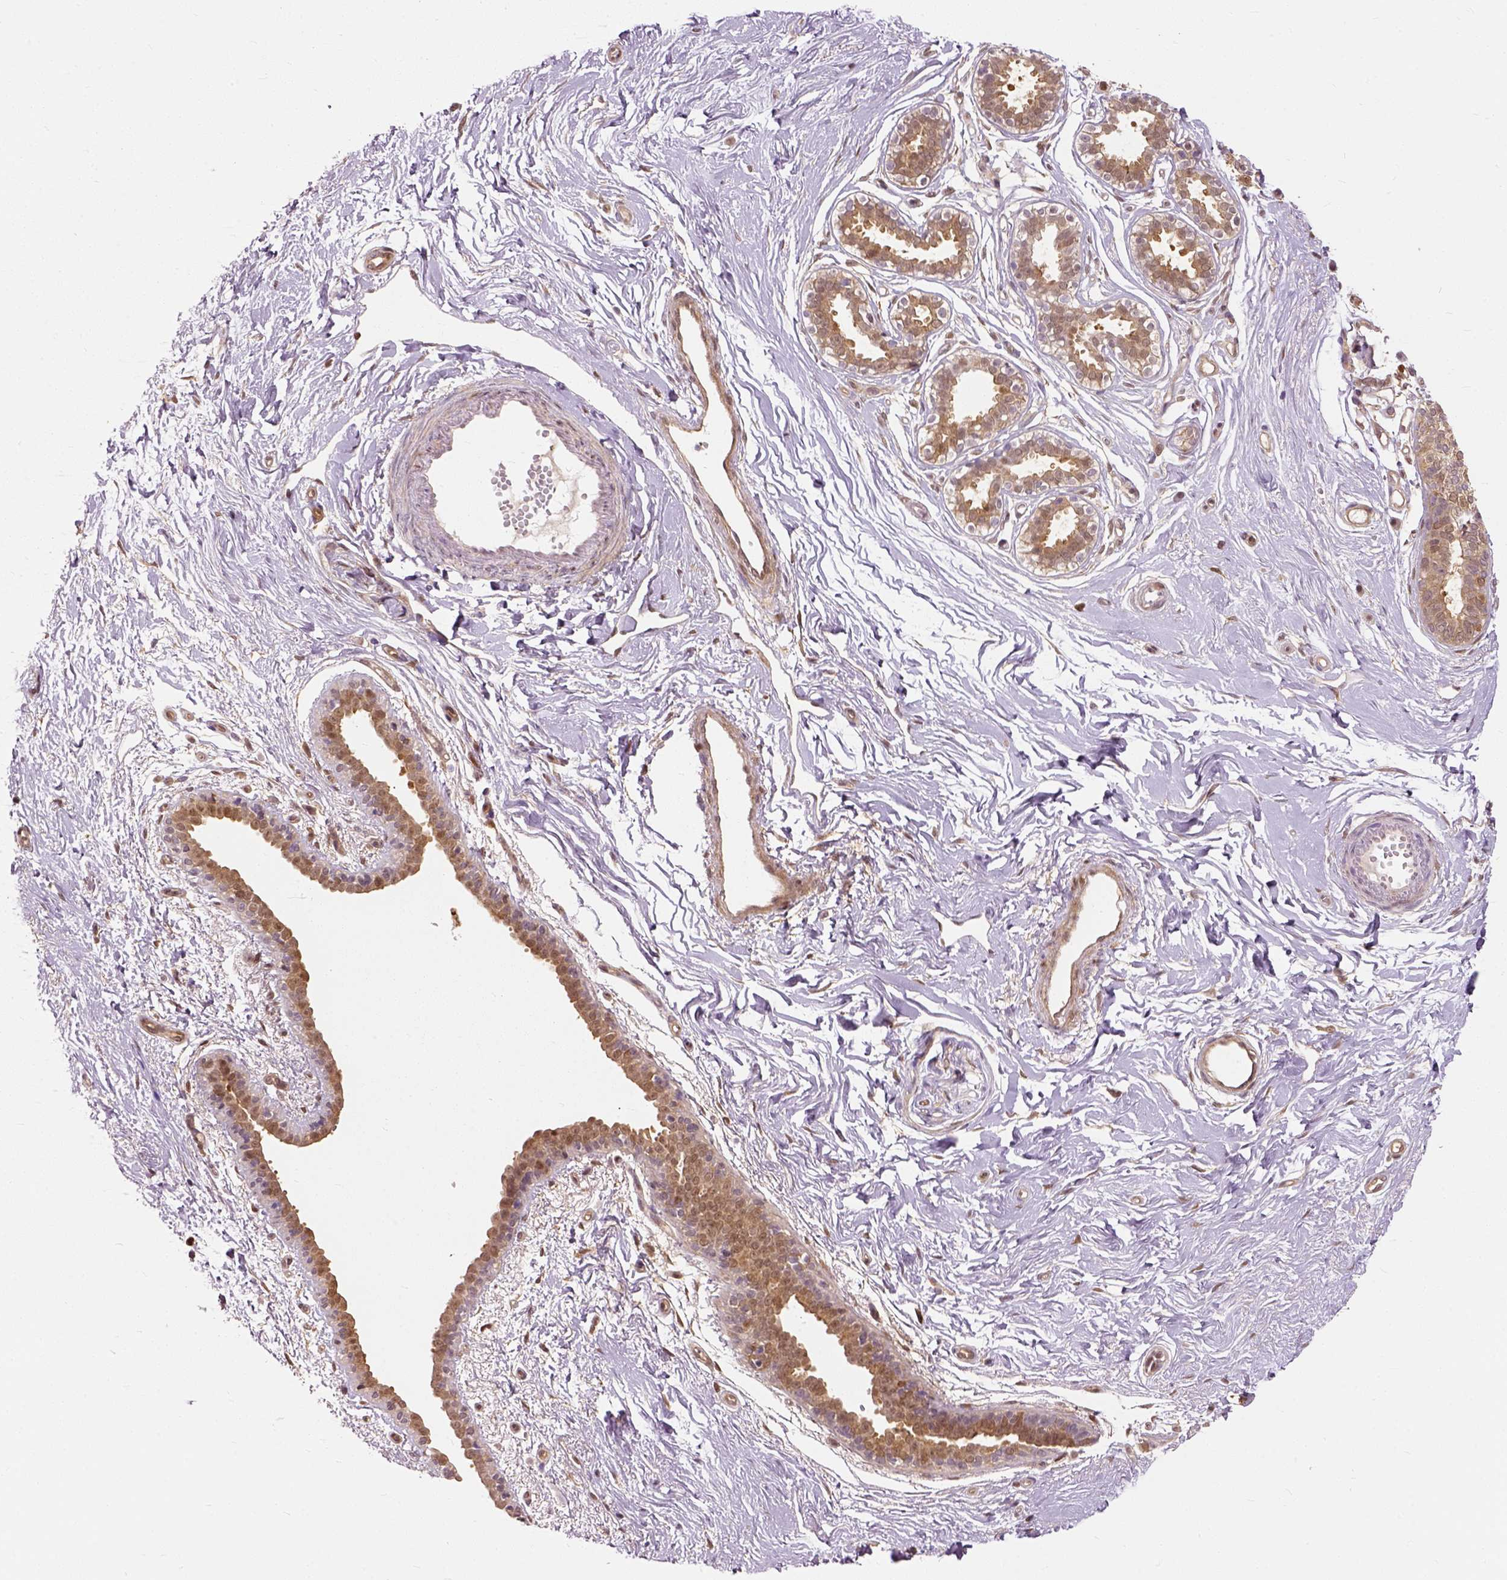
{"staining": {"intensity": "moderate", "quantity": ">75%", "location": "cytoplasmic/membranous"}, "tissue": "breast", "cell_type": "Adipocytes", "image_type": "normal", "snomed": [{"axis": "morphology", "description": "Normal tissue, NOS"}, {"axis": "topography", "description": "Breast"}], "caption": "The micrograph demonstrates staining of benign breast, revealing moderate cytoplasmic/membranous protein staining (brown color) within adipocytes. The protein of interest is stained brown, and the nuclei are stained in blue (DAB (3,3'-diaminobenzidine) IHC with brightfield microscopy, high magnification).", "gene": "GPI", "patient": {"sex": "female", "age": 49}}